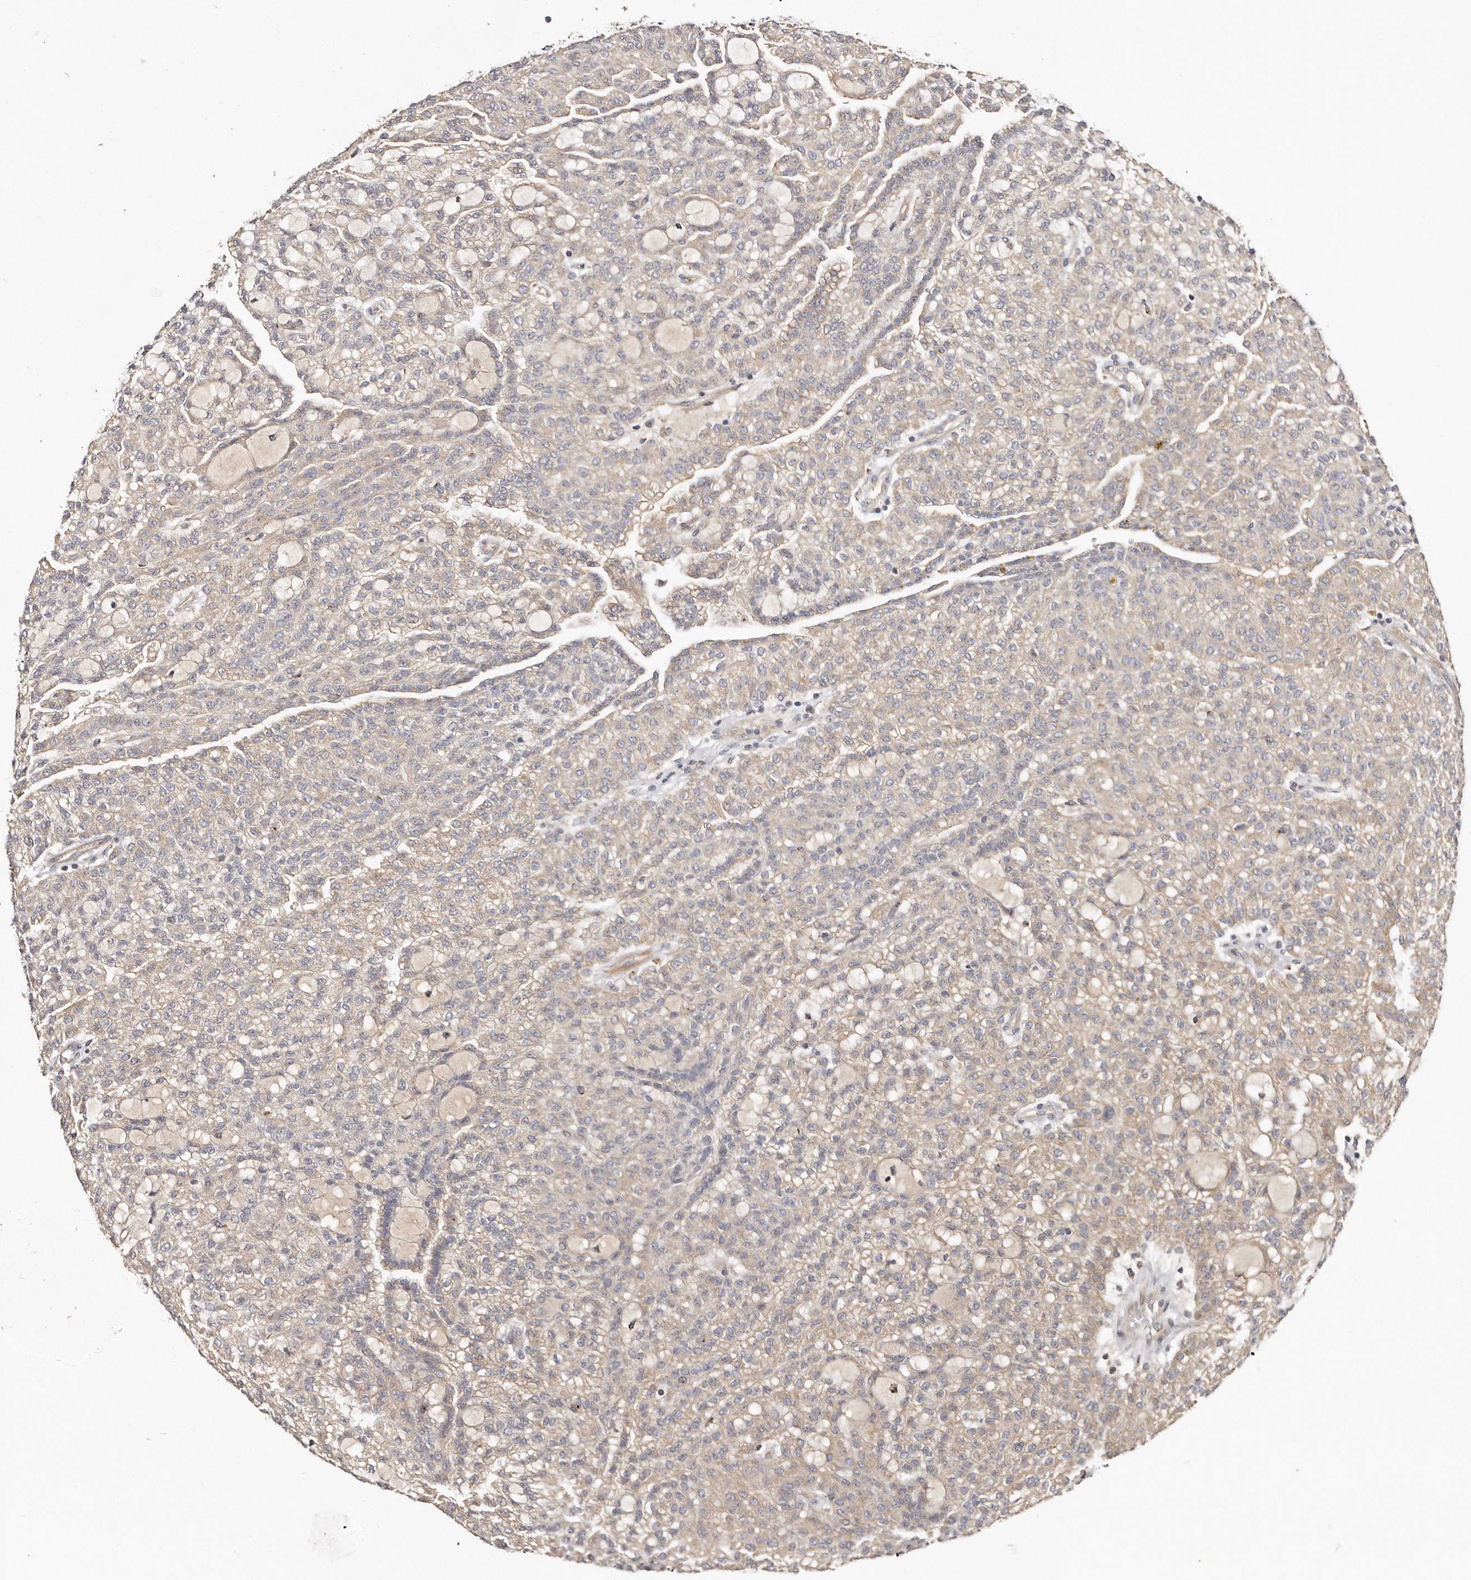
{"staining": {"intensity": "weak", "quantity": ">75%", "location": "cytoplasmic/membranous"}, "tissue": "renal cancer", "cell_type": "Tumor cells", "image_type": "cancer", "snomed": [{"axis": "morphology", "description": "Adenocarcinoma, NOS"}, {"axis": "topography", "description": "Kidney"}], "caption": "Renal cancer (adenocarcinoma) stained with DAB immunohistochemistry displays low levels of weak cytoplasmic/membranous expression in about >75% of tumor cells. The staining is performed using DAB (3,3'-diaminobenzidine) brown chromogen to label protein expression. The nuclei are counter-stained blue using hematoxylin.", "gene": "DACT2", "patient": {"sex": "male", "age": 63}}